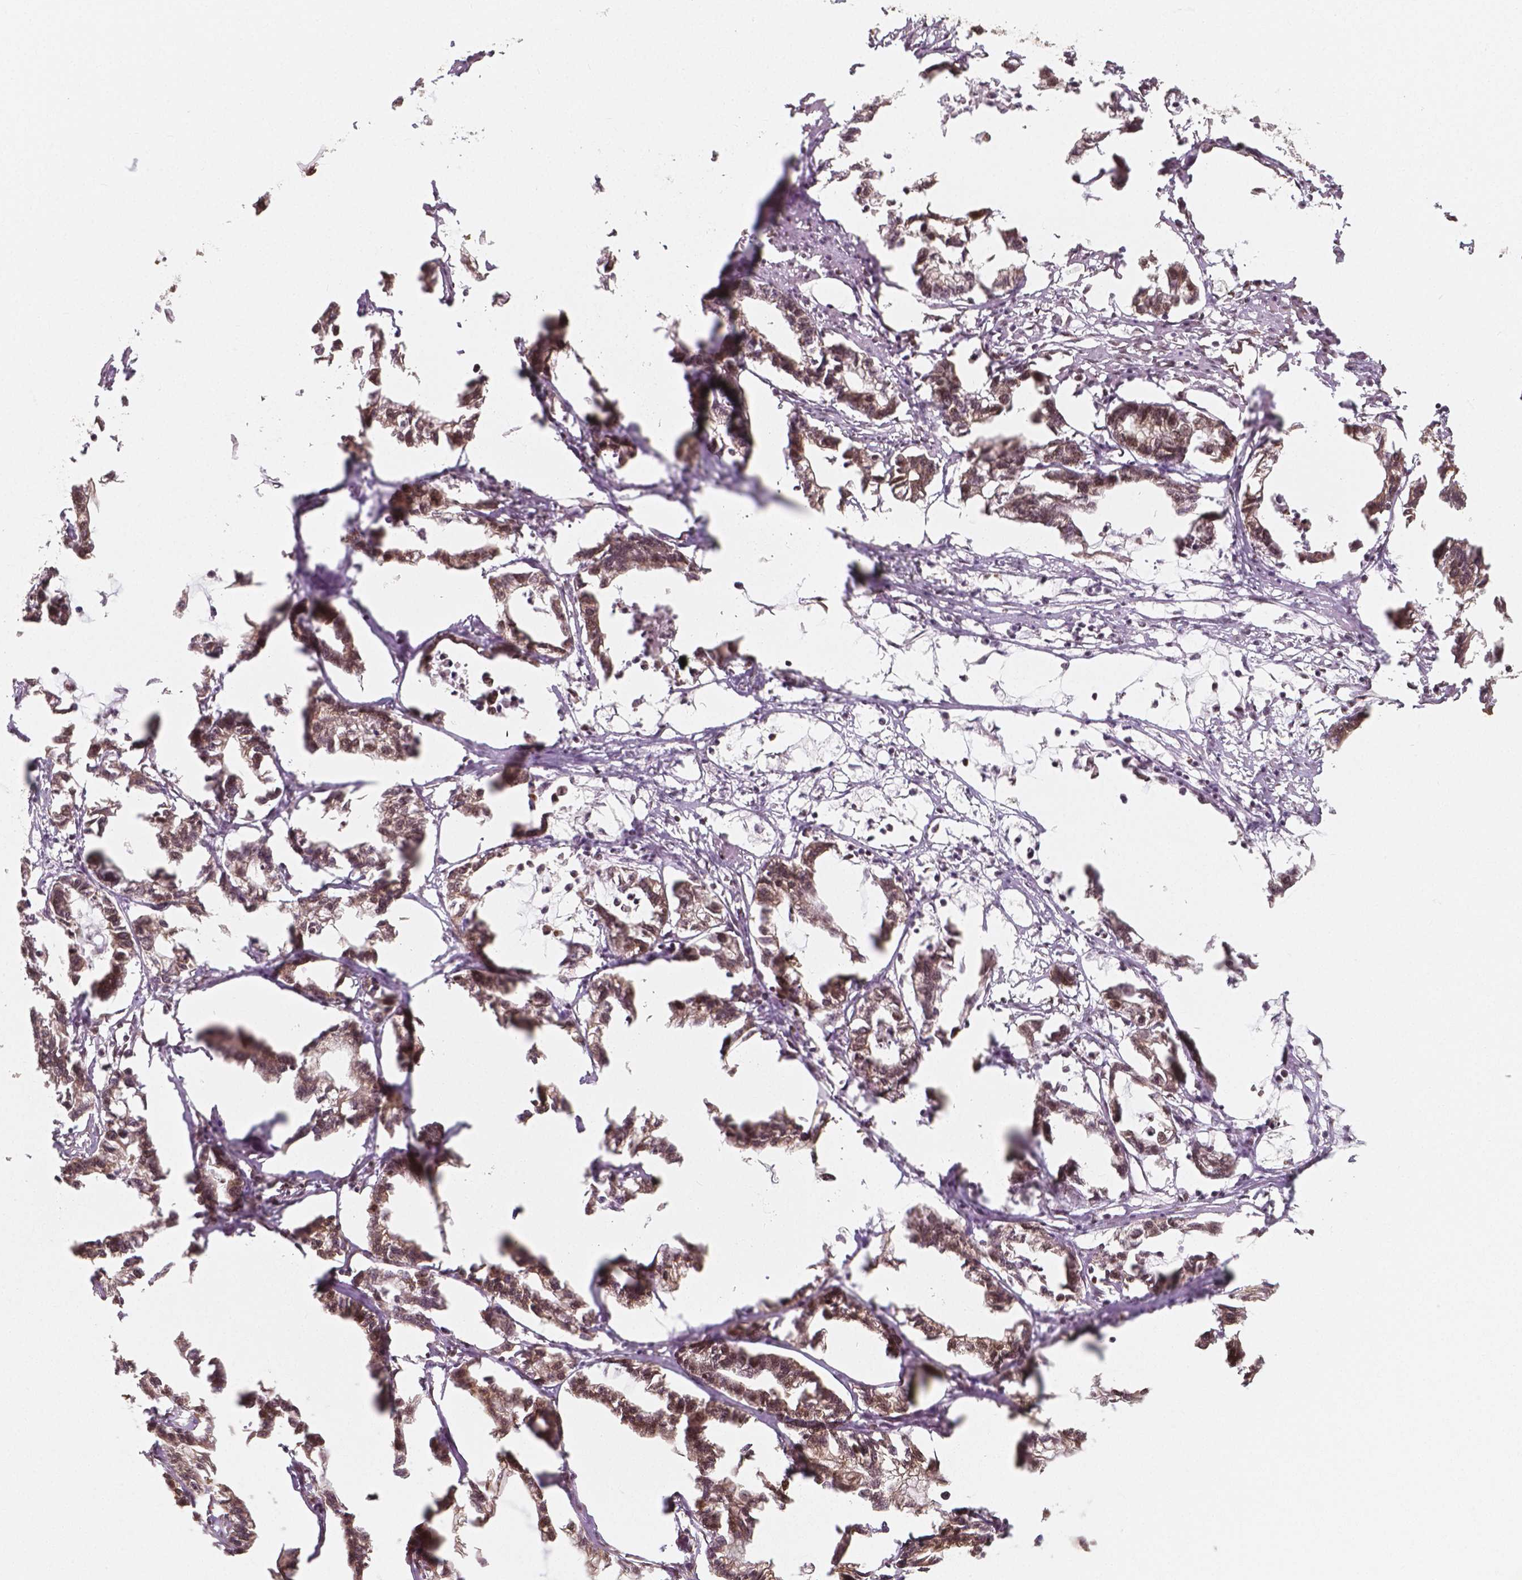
{"staining": {"intensity": "weak", "quantity": ">75%", "location": "nuclear"}, "tissue": "stomach cancer", "cell_type": "Tumor cells", "image_type": "cancer", "snomed": [{"axis": "morphology", "description": "Adenocarcinoma, NOS"}, {"axis": "topography", "description": "Stomach"}], "caption": "Immunohistochemical staining of stomach cancer (adenocarcinoma) reveals low levels of weak nuclear positivity in approximately >75% of tumor cells.", "gene": "NUCKS1", "patient": {"sex": "male", "age": 83}}